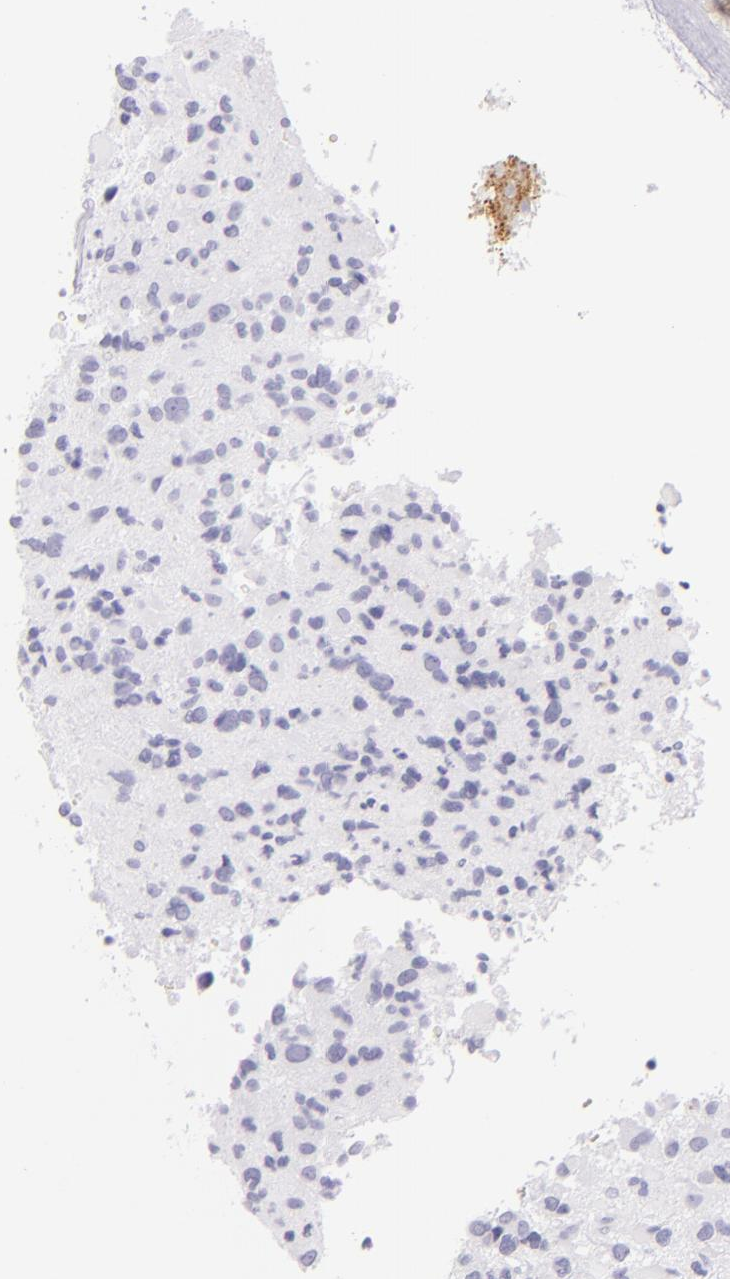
{"staining": {"intensity": "negative", "quantity": "none", "location": "none"}, "tissue": "glioma", "cell_type": "Tumor cells", "image_type": "cancer", "snomed": [{"axis": "morphology", "description": "Glioma, malignant, High grade"}, {"axis": "topography", "description": "Brain"}], "caption": "Tumor cells are negative for protein expression in human glioma.", "gene": "SELP", "patient": {"sex": "male", "age": 69}}